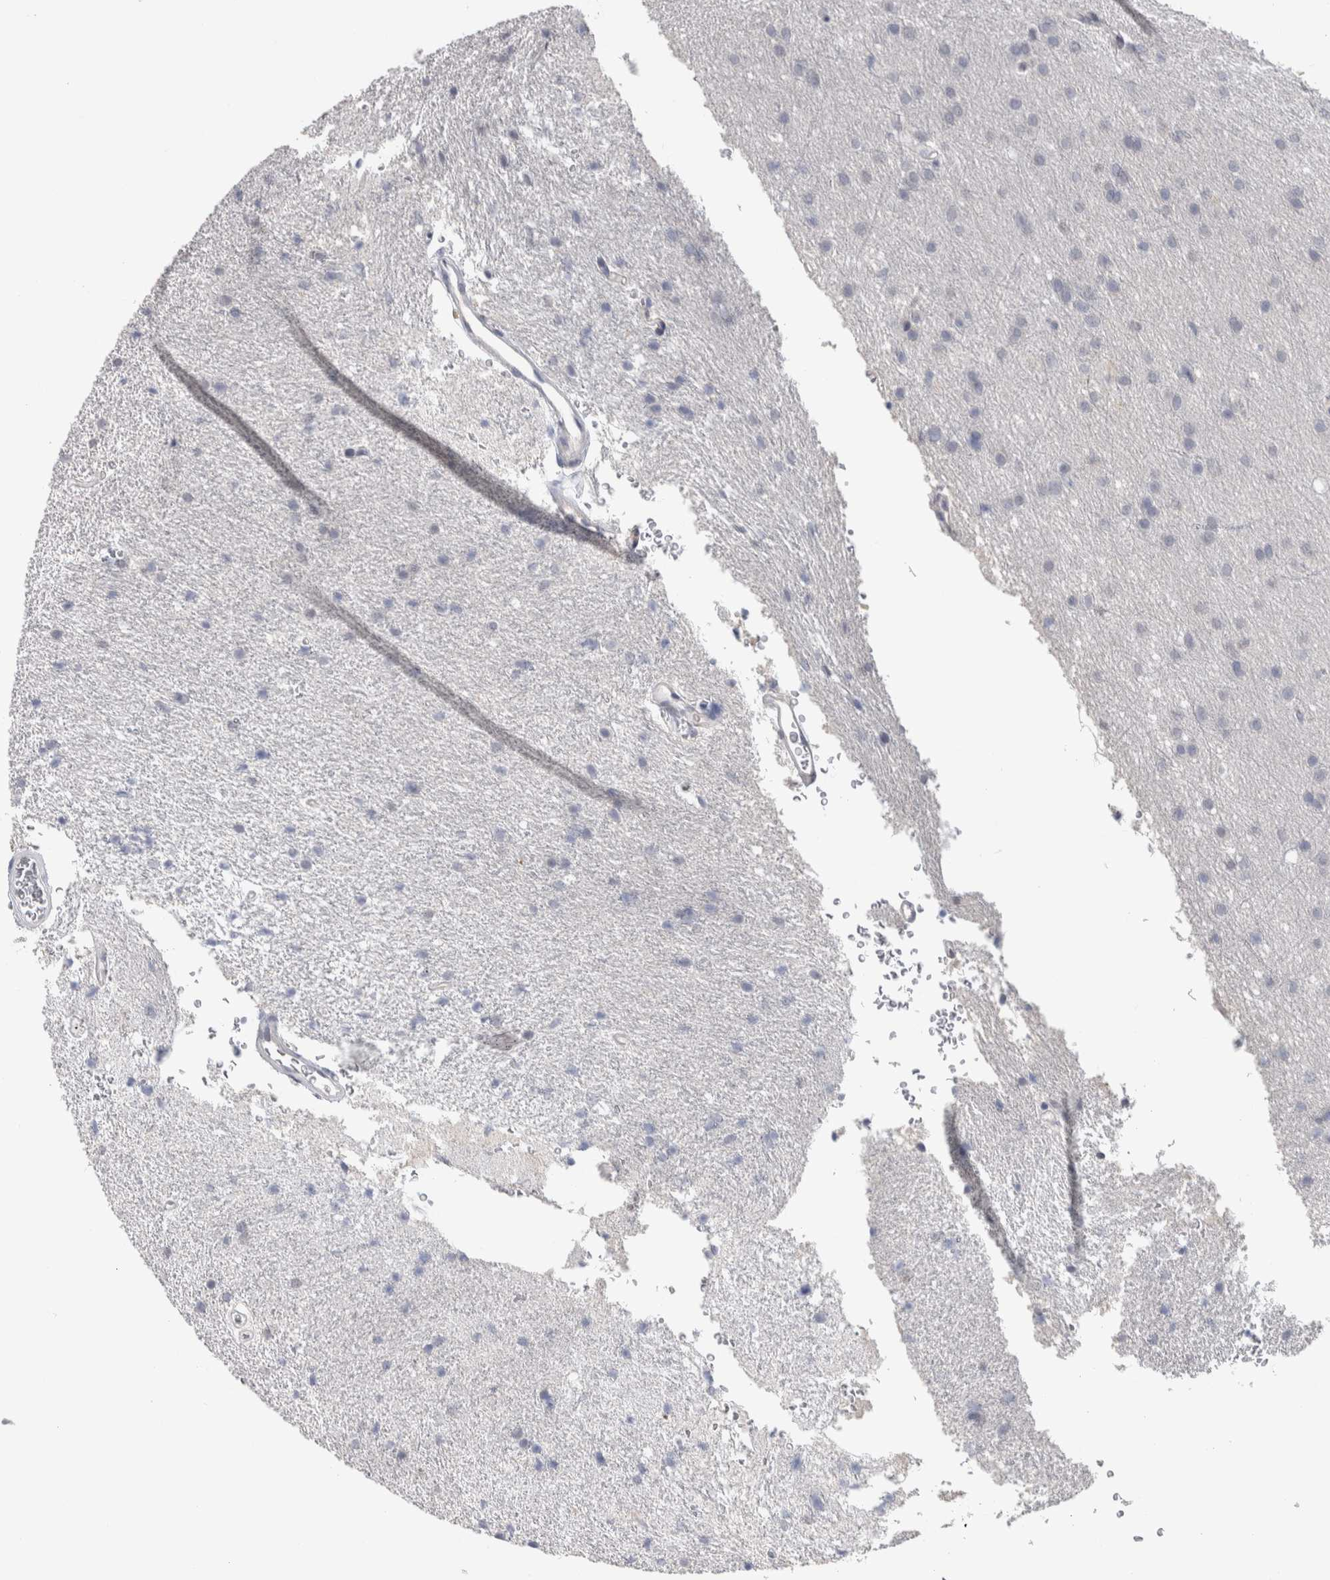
{"staining": {"intensity": "negative", "quantity": "none", "location": "none"}, "tissue": "glioma", "cell_type": "Tumor cells", "image_type": "cancer", "snomed": [{"axis": "morphology", "description": "Glioma, malignant, Low grade"}, {"axis": "topography", "description": "Brain"}], "caption": "Tumor cells are negative for brown protein staining in low-grade glioma (malignant). Brightfield microscopy of immunohistochemistry (IHC) stained with DAB (3,3'-diaminobenzidine) (brown) and hematoxylin (blue), captured at high magnification.", "gene": "TMEM102", "patient": {"sex": "female", "age": 37}}